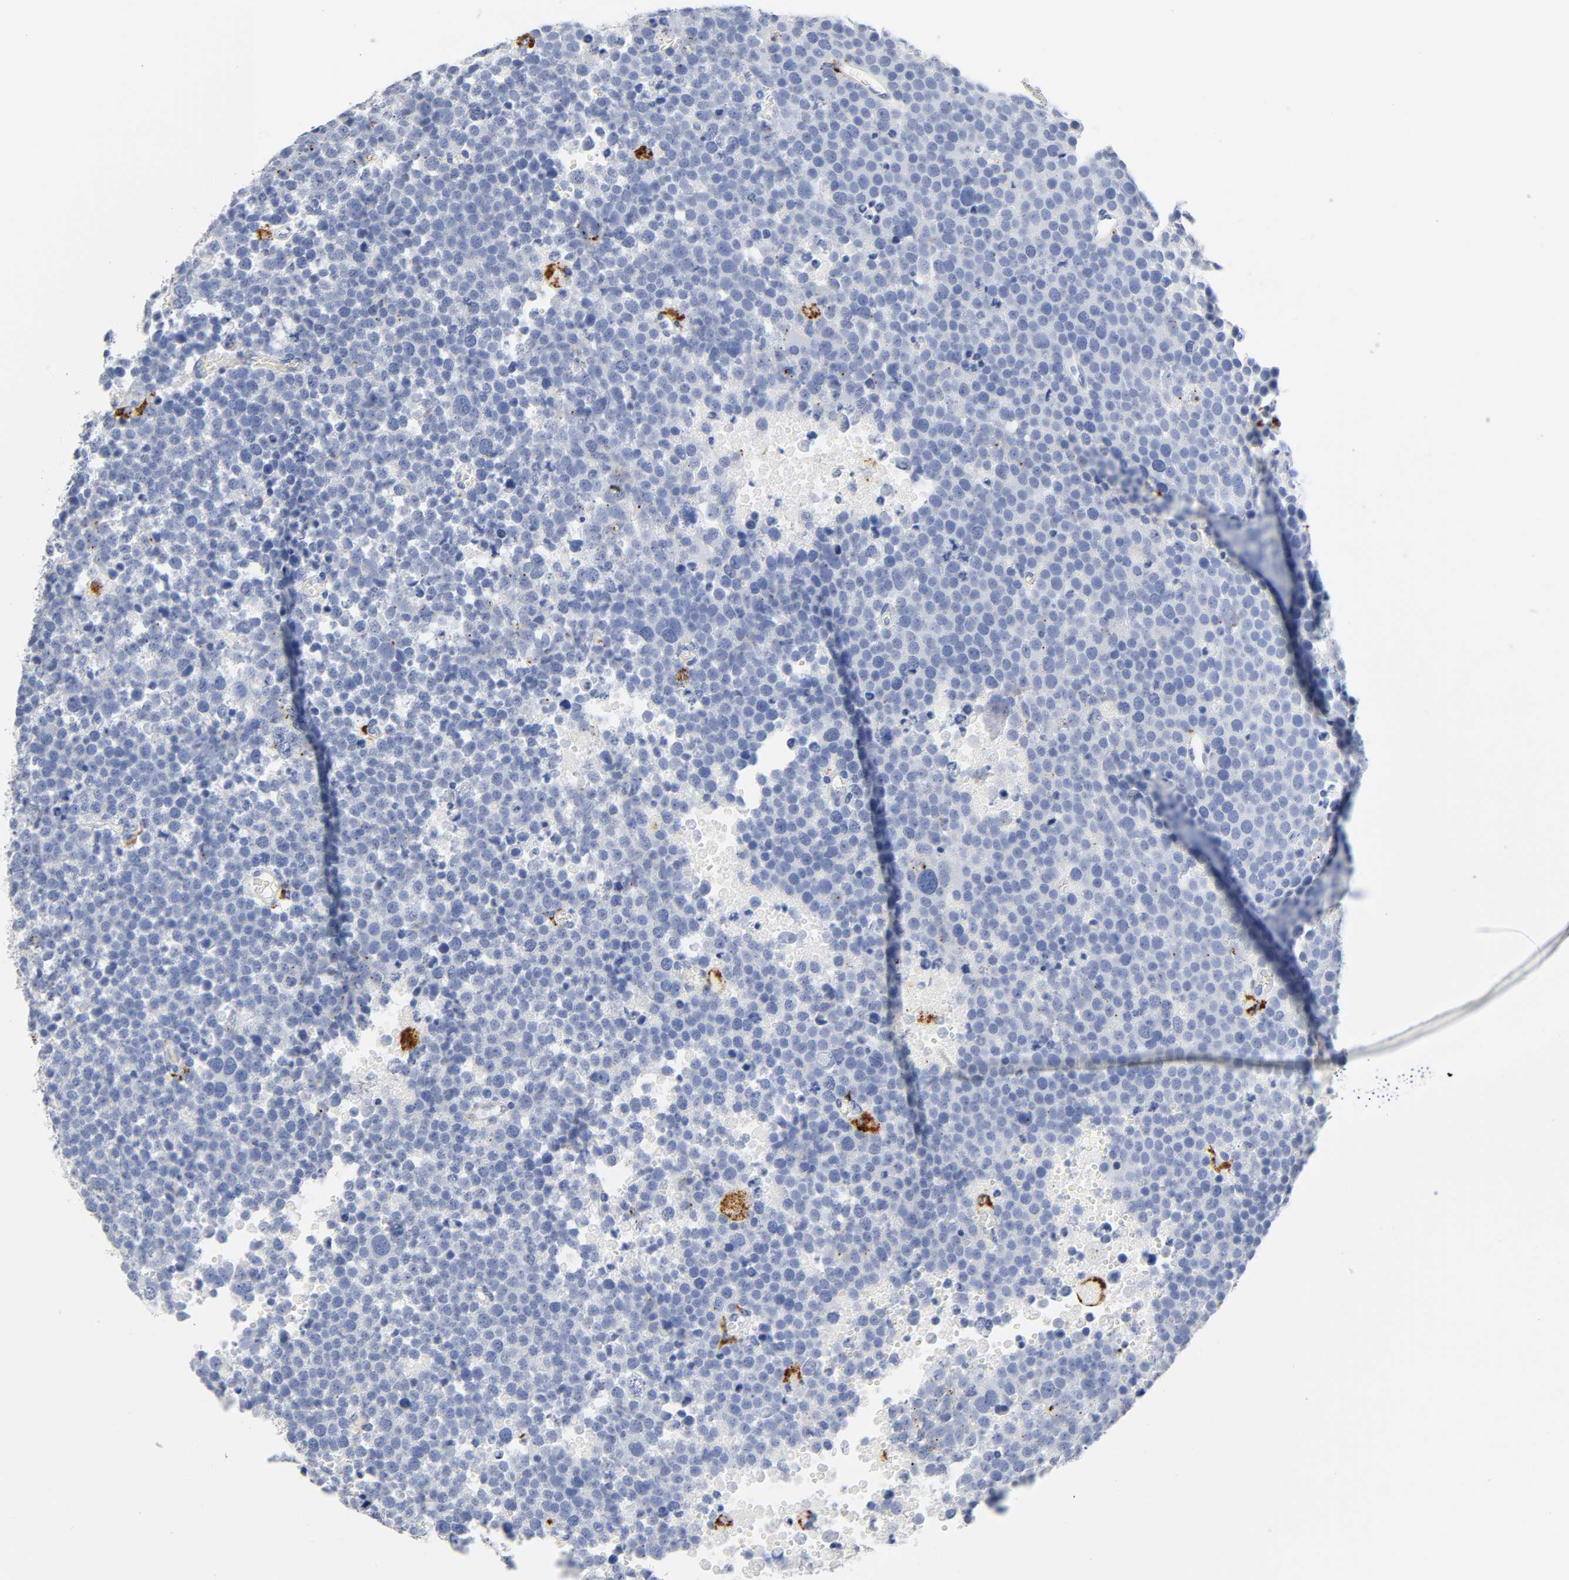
{"staining": {"intensity": "negative", "quantity": "none", "location": "none"}, "tissue": "testis cancer", "cell_type": "Tumor cells", "image_type": "cancer", "snomed": [{"axis": "morphology", "description": "Seminoma, NOS"}, {"axis": "topography", "description": "Testis"}], "caption": "The image demonstrates no significant staining in tumor cells of seminoma (testis).", "gene": "PLP1", "patient": {"sex": "male", "age": 71}}